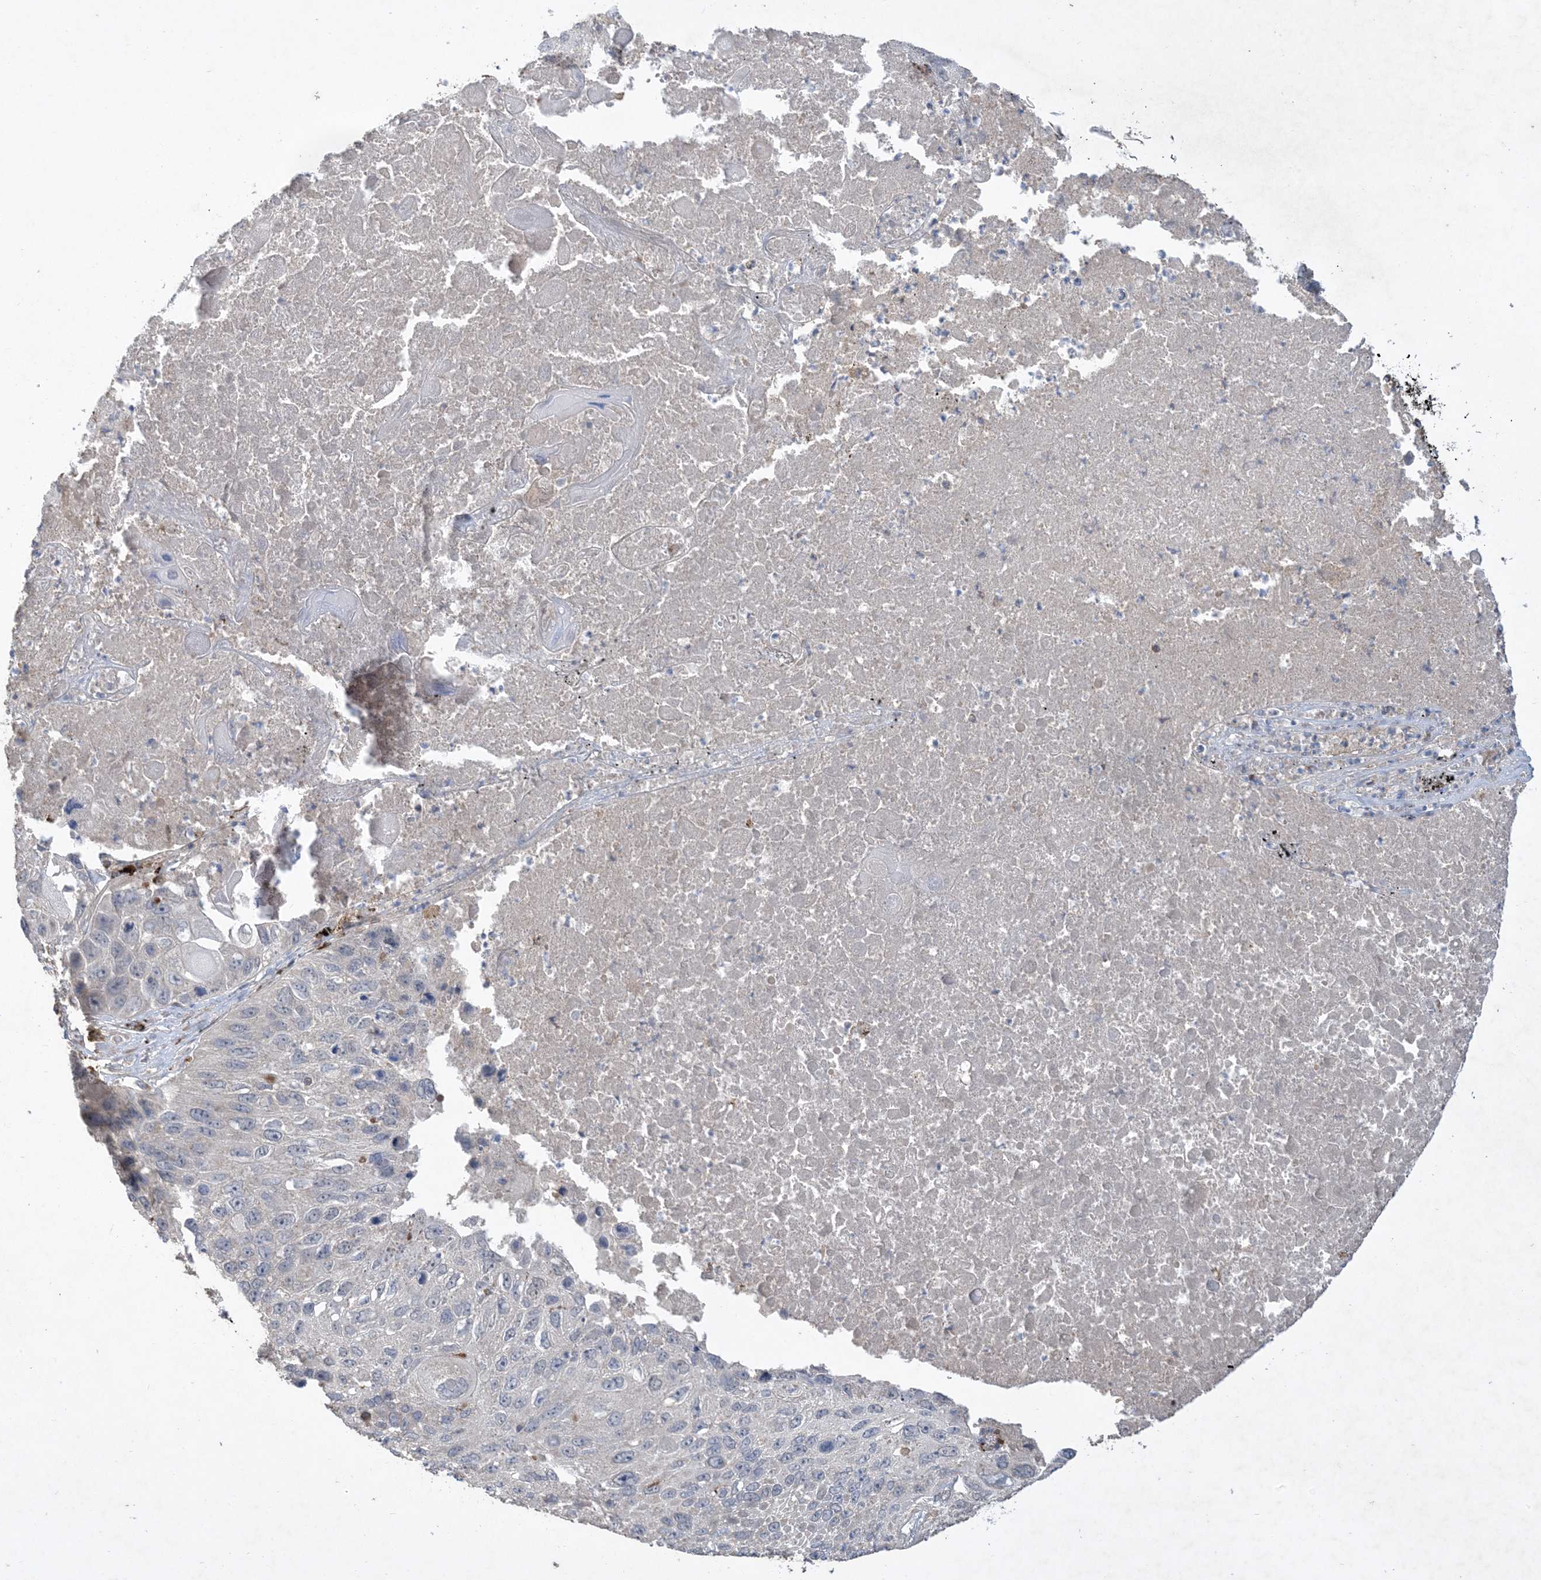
{"staining": {"intensity": "negative", "quantity": "none", "location": "none"}, "tissue": "lung cancer", "cell_type": "Tumor cells", "image_type": "cancer", "snomed": [{"axis": "morphology", "description": "Squamous cell carcinoma, NOS"}, {"axis": "topography", "description": "Lung"}], "caption": "Immunohistochemical staining of human lung cancer (squamous cell carcinoma) demonstrates no significant positivity in tumor cells.", "gene": "MASP2", "patient": {"sex": "male", "age": 61}}